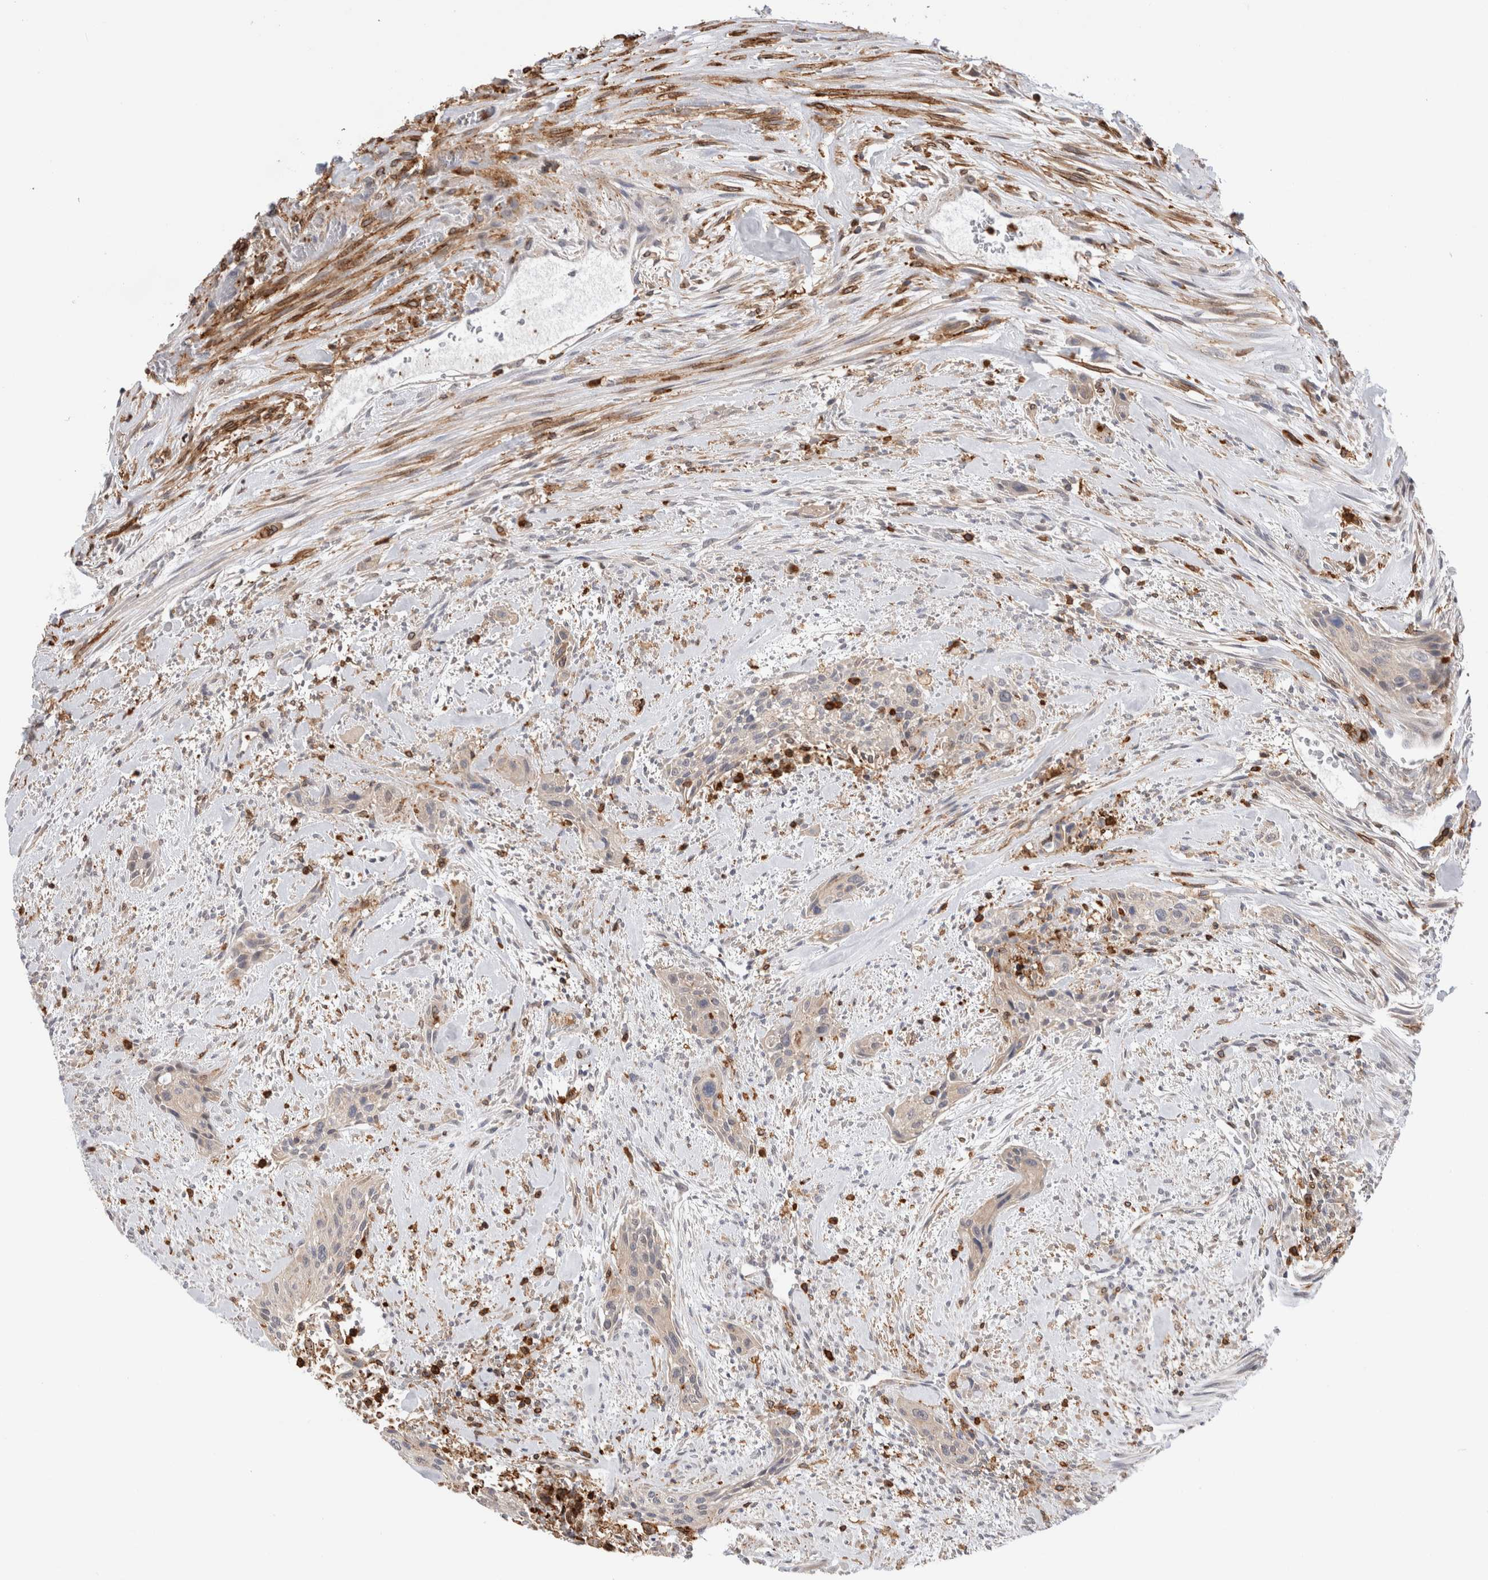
{"staining": {"intensity": "negative", "quantity": "none", "location": "none"}, "tissue": "urothelial cancer", "cell_type": "Tumor cells", "image_type": "cancer", "snomed": [{"axis": "morphology", "description": "Urothelial carcinoma, High grade"}, {"axis": "topography", "description": "Urinary bladder"}], "caption": "Tumor cells are negative for brown protein staining in urothelial cancer.", "gene": "CCDC88B", "patient": {"sex": "male", "age": 35}}